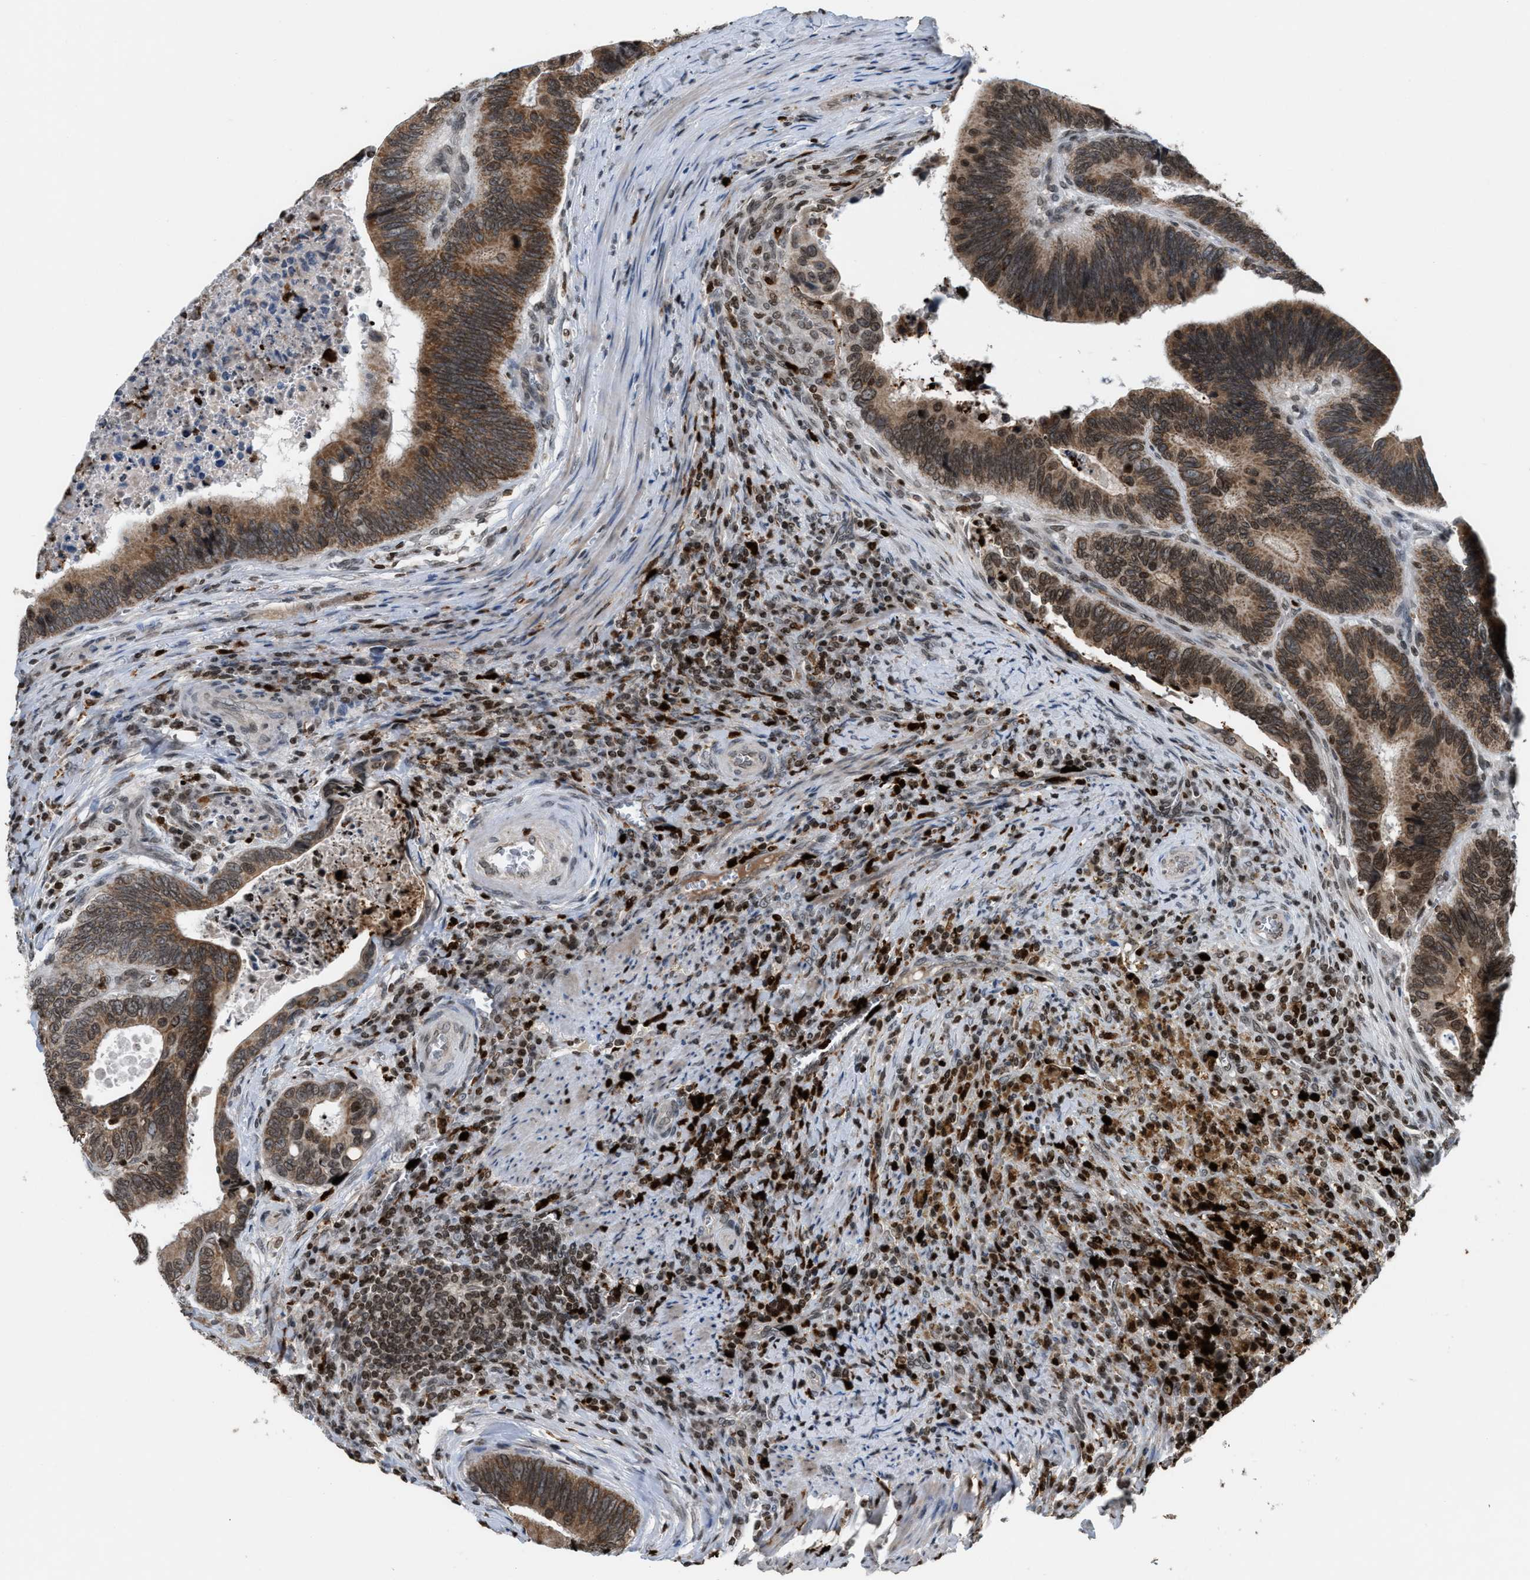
{"staining": {"intensity": "moderate", "quantity": ">75%", "location": "cytoplasmic/membranous,nuclear"}, "tissue": "colorectal cancer", "cell_type": "Tumor cells", "image_type": "cancer", "snomed": [{"axis": "morphology", "description": "Inflammation, NOS"}, {"axis": "morphology", "description": "Adenocarcinoma, NOS"}, {"axis": "topography", "description": "Colon"}], "caption": "This histopathology image displays immunohistochemistry (IHC) staining of colorectal cancer, with medium moderate cytoplasmic/membranous and nuclear staining in about >75% of tumor cells.", "gene": "PRUNE2", "patient": {"sex": "male", "age": 72}}